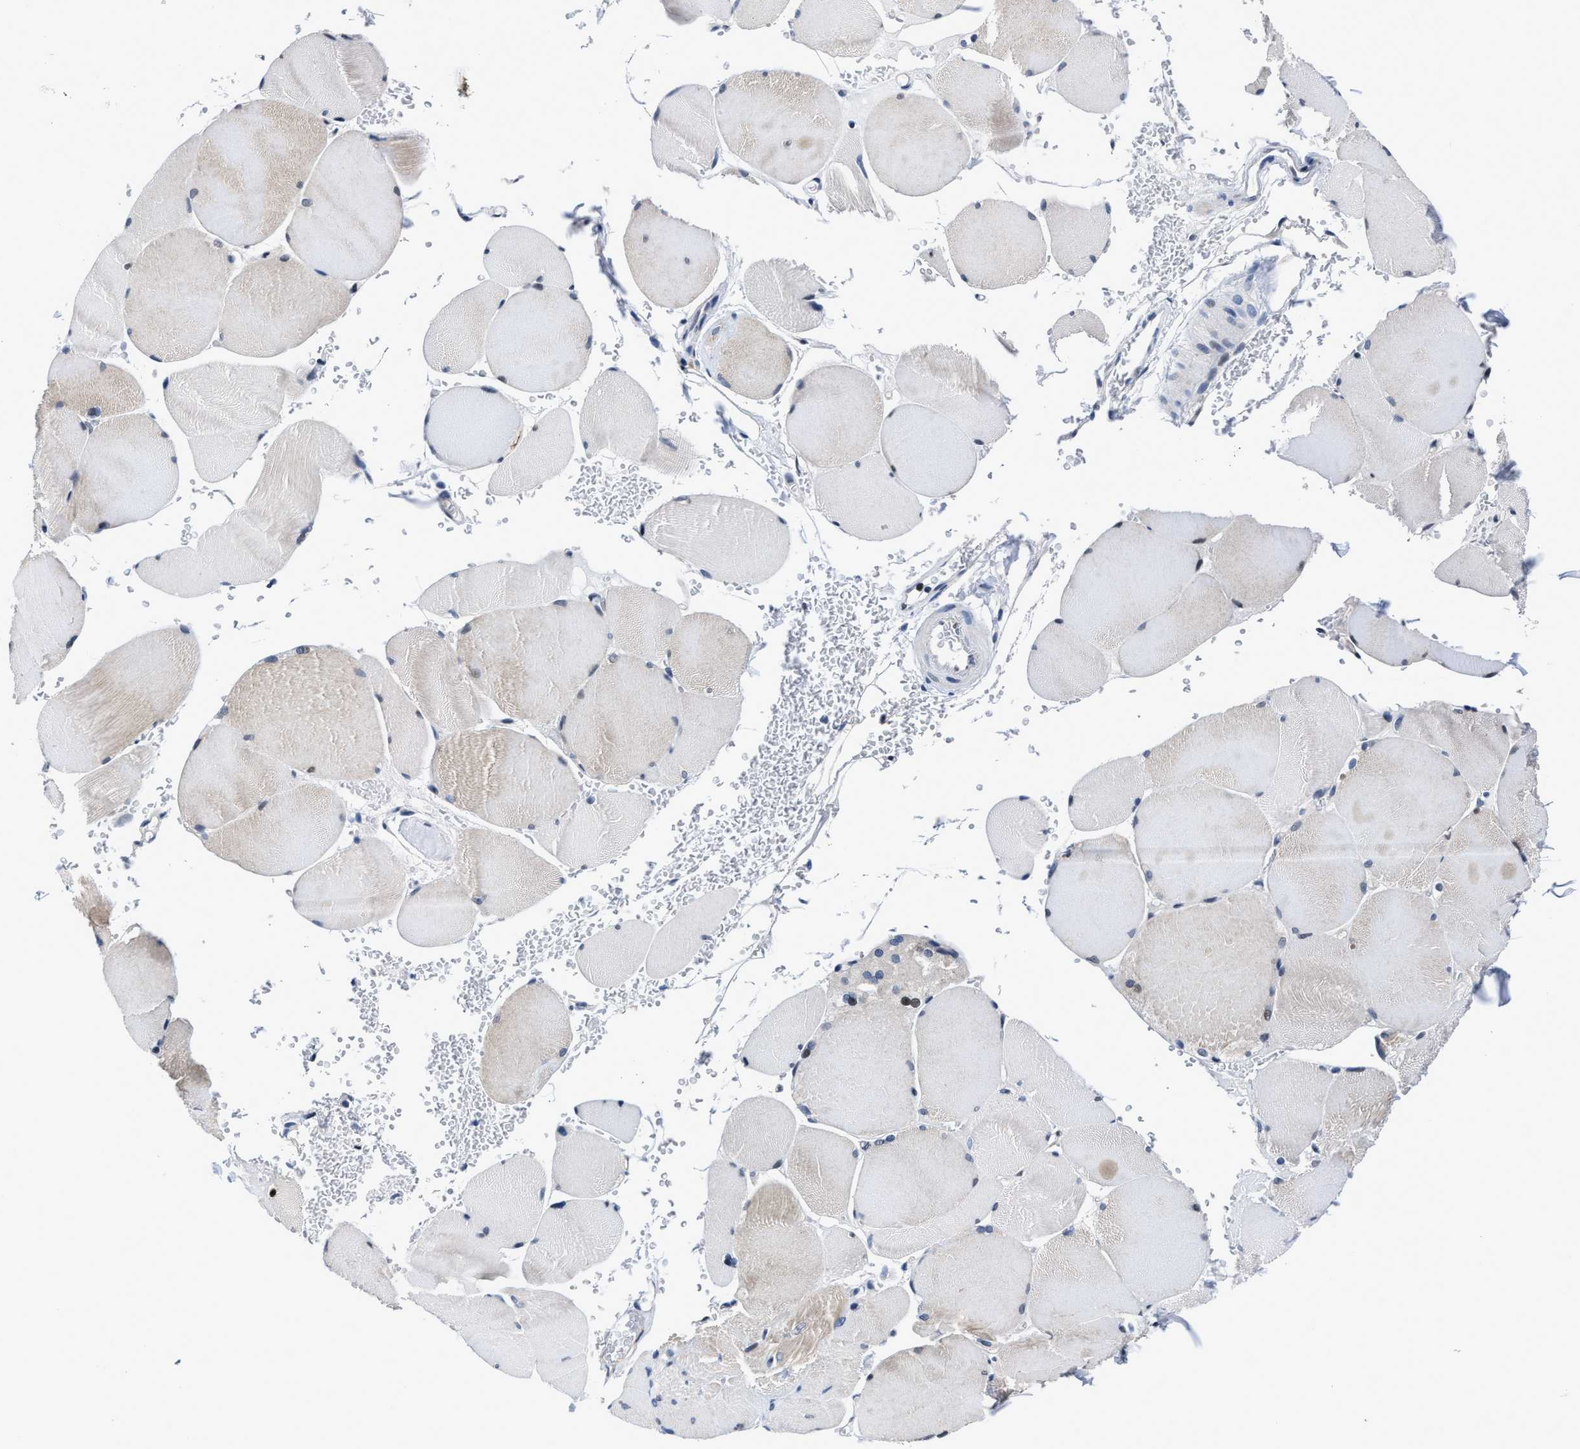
{"staining": {"intensity": "weak", "quantity": "<25%", "location": "cytoplasmic/membranous"}, "tissue": "skeletal muscle", "cell_type": "Myocytes", "image_type": "normal", "snomed": [{"axis": "morphology", "description": "Normal tissue, NOS"}, {"axis": "topography", "description": "Skin"}, {"axis": "topography", "description": "Skeletal muscle"}], "caption": "This is an IHC micrograph of unremarkable skeletal muscle. There is no expression in myocytes.", "gene": "MARCKSL1", "patient": {"sex": "male", "age": 83}}